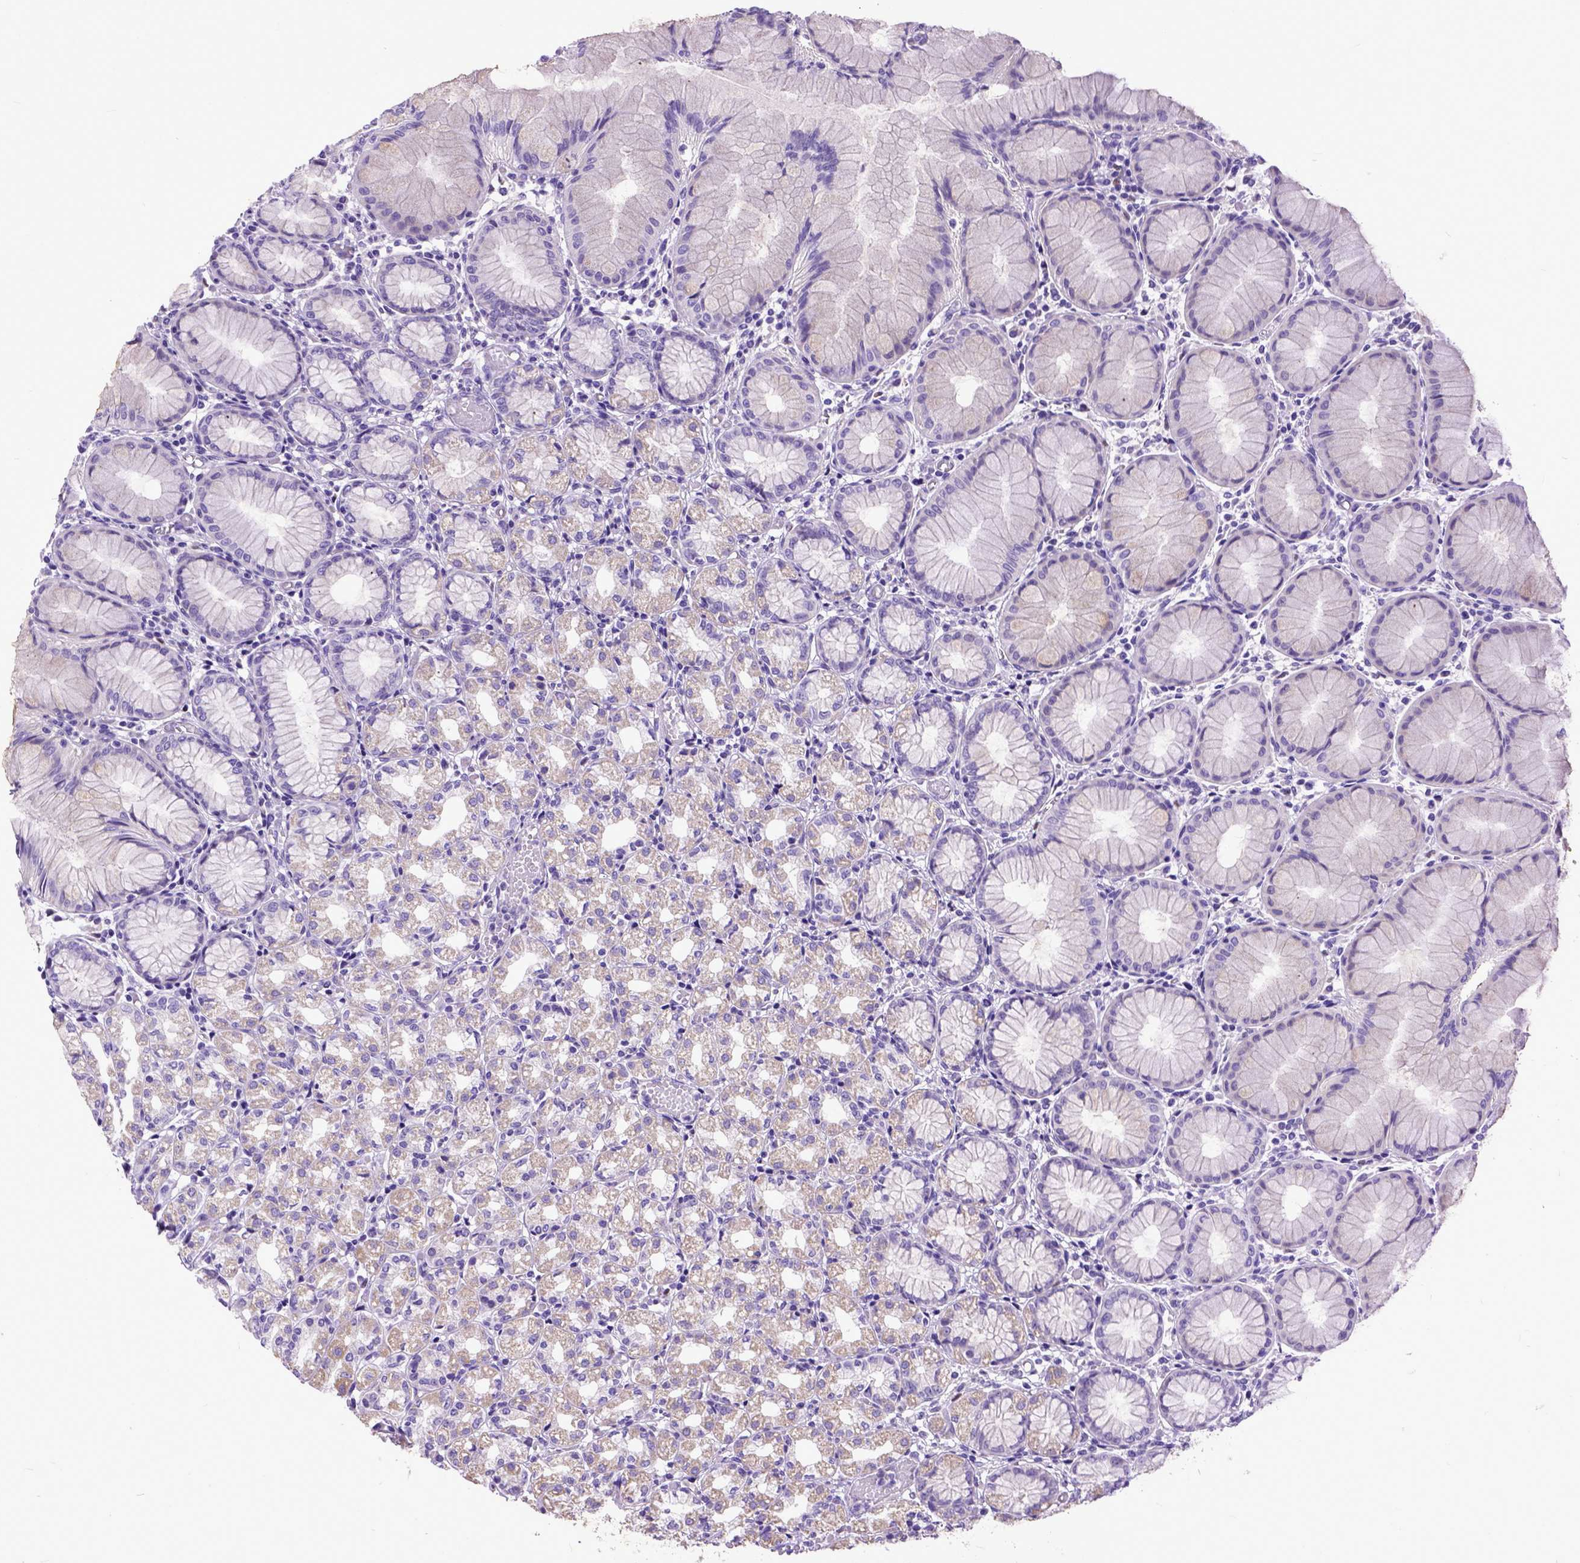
{"staining": {"intensity": "weak", "quantity": "25%-75%", "location": "cytoplasmic/membranous"}, "tissue": "stomach", "cell_type": "Glandular cells", "image_type": "normal", "snomed": [{"axis": "morphology", "description": "Normal tissue, NOS"}, {"axis": "topography", "description": "Stomach"}], "caption": "IHC of benign stomach displays low levels of weak cytoplasmic/membranous positivity in about 25%-75% of glandular cells. The protein is stained brown, and the nuclei are stained in blue (DAB IHC with brightfield microscopy, high magnification).", "gene": "CRB1", "patient": {"sex": "female", "age": 57}}